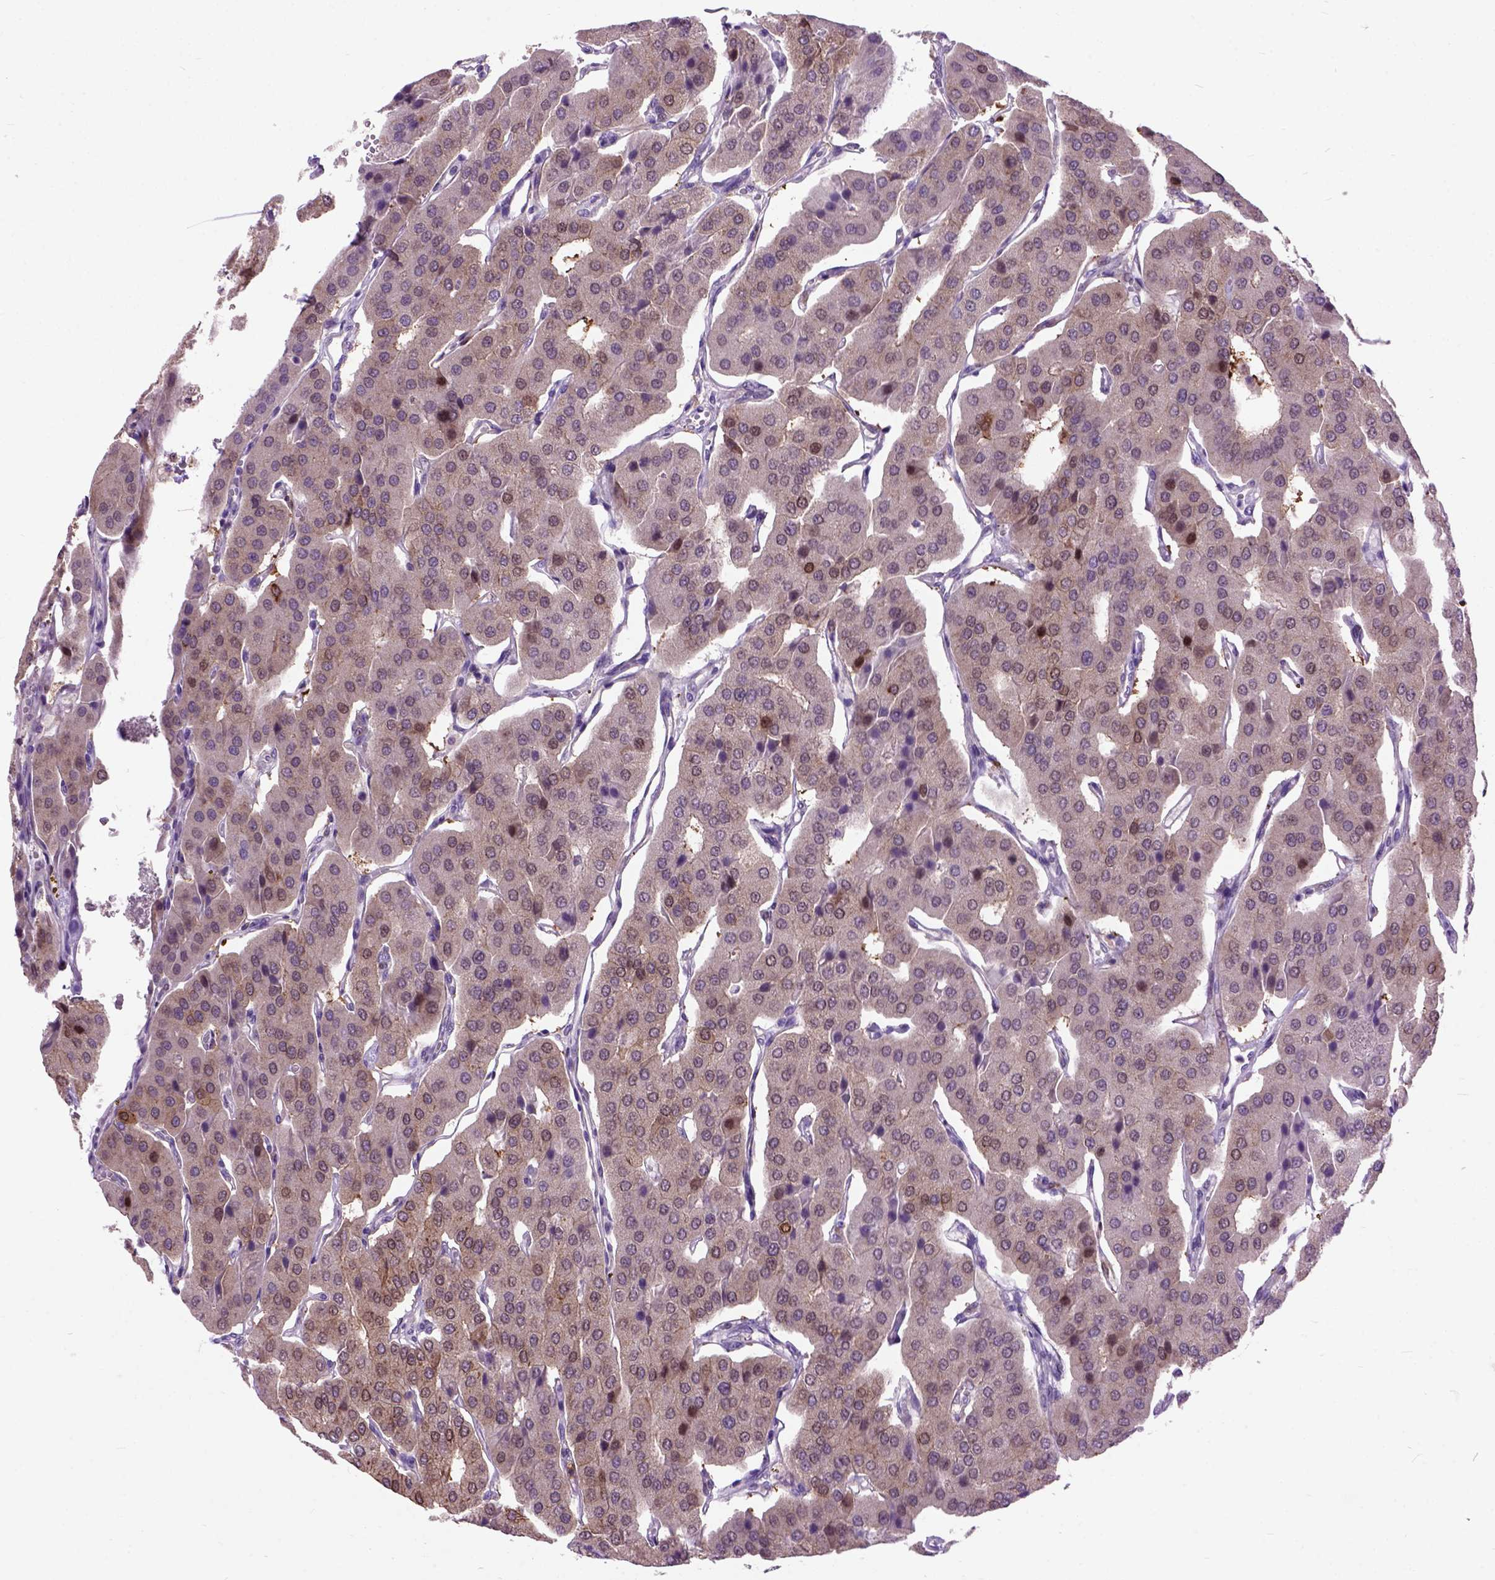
{"staining": {"intensity": "moderate", "quantity": "<25%", "location": "cytoplasmic/membranous"}, "tissue": "parathyroid gland", "cell_type": "Glandular cells", "image_type": "normal", "snomed": [{"axis": "morphology", "description": "Normal tissue, NOS"}, {"axis": "morphology", "description": "Adenoma, NOS"}, {"axis": "topography", "description": "Parathyroid gland"}], "caption": "Glandular cells display low levels of moderate cytoplasmic/membranous expression in about <25% of cells in normal parathyroid gland.", "gene": "MAPT", "patient": {"sex": "female", "age": 86}}